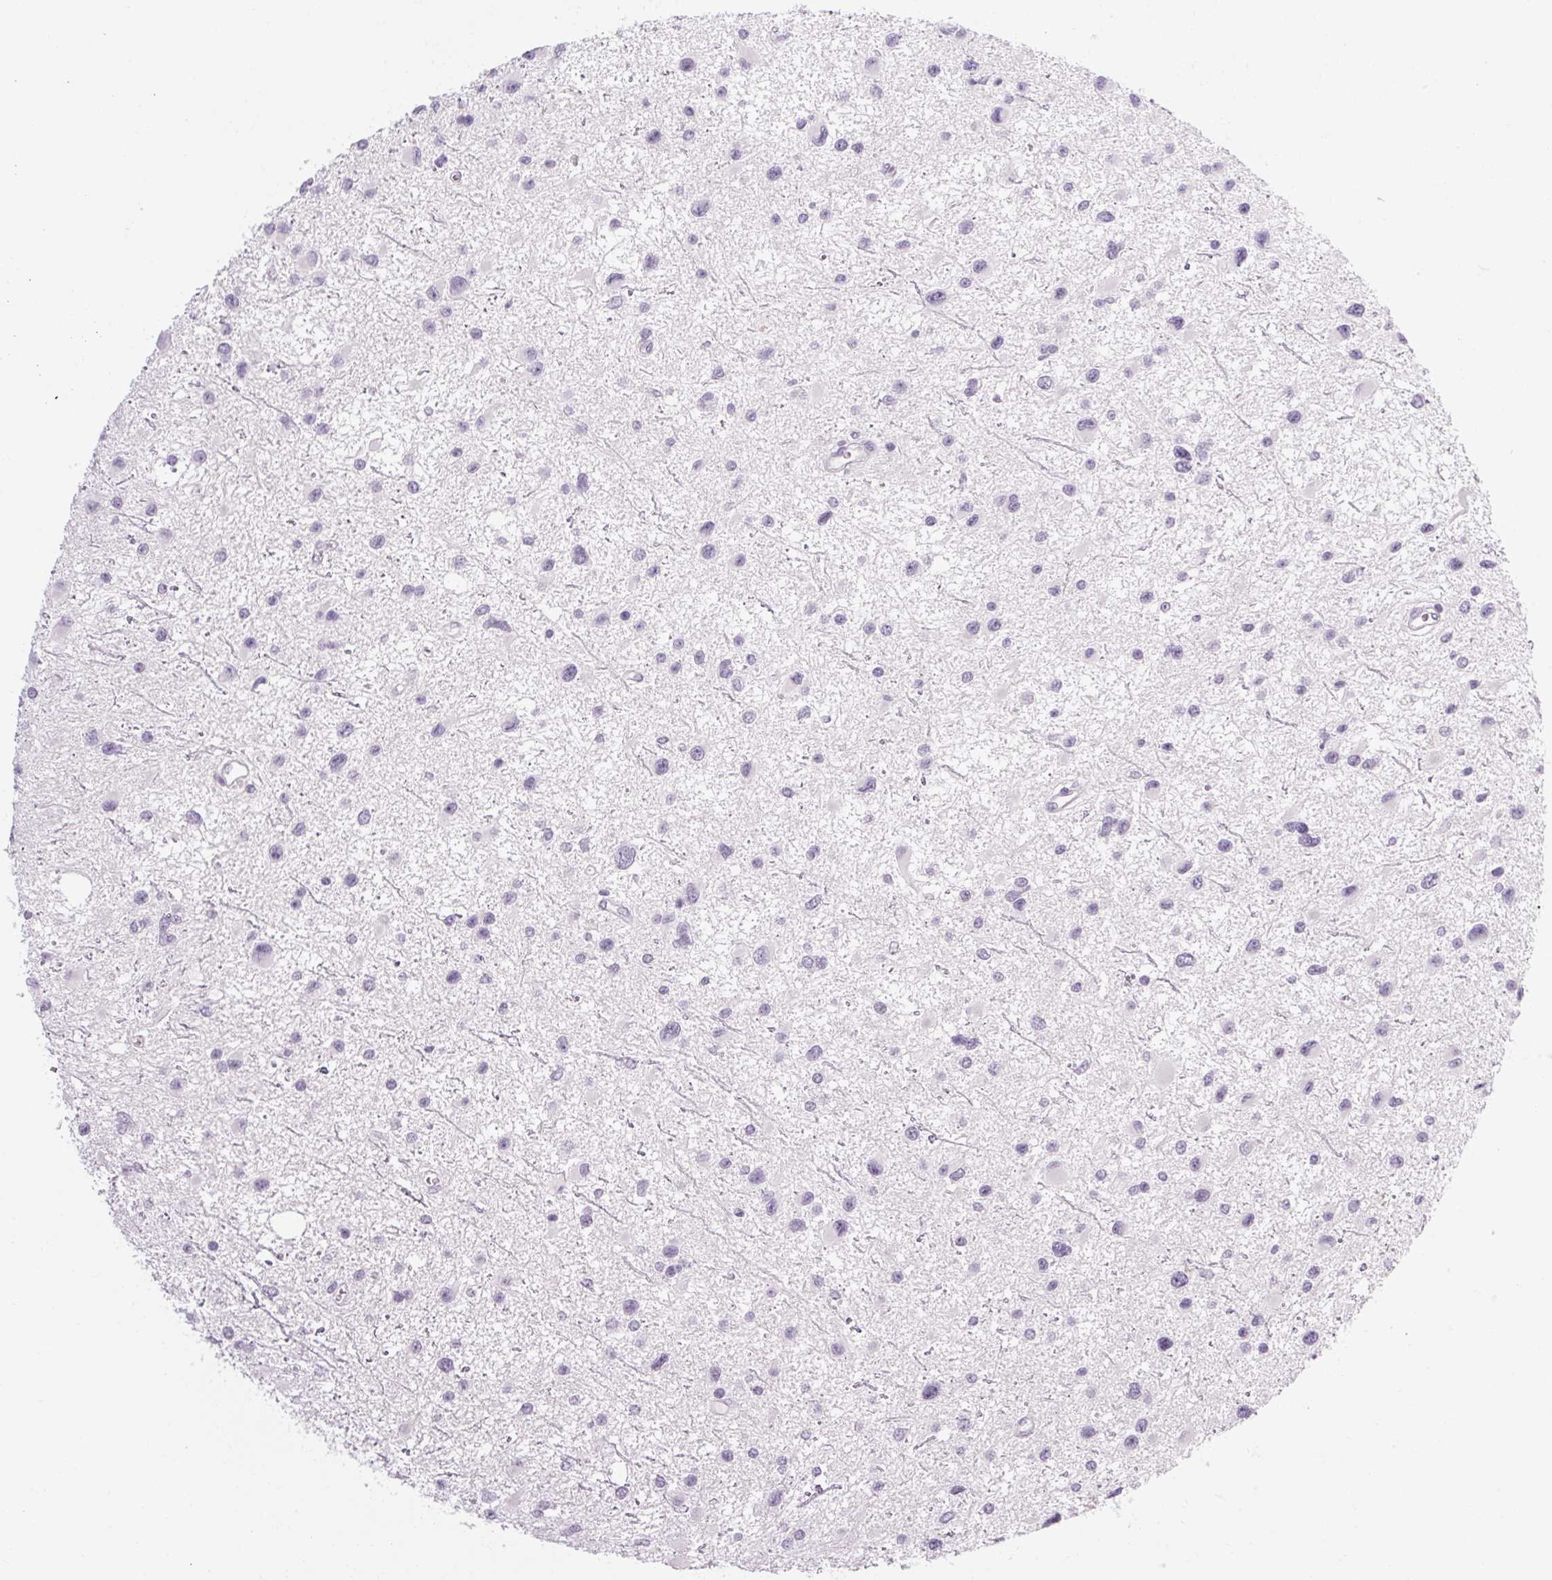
{"staining": {"intensity": "negative", "quantity": "none", "location": "none"}, "tissue": "glioma", "cell_type": "Tumor cells", "image_type": "cancer", "snomed": [{"axis": "morphology", "description": "Glioma, malignant, Low grade"}, {"axis": "topography", "description": "Brain"}], "caption": "A high-resolution image shows immunohistochemistry staining of low-grade glioma (malignant), which exhibits no significant expression in tumor cells.", "gene": "POMC", "patient": {"sex": "female", "age": 32}}